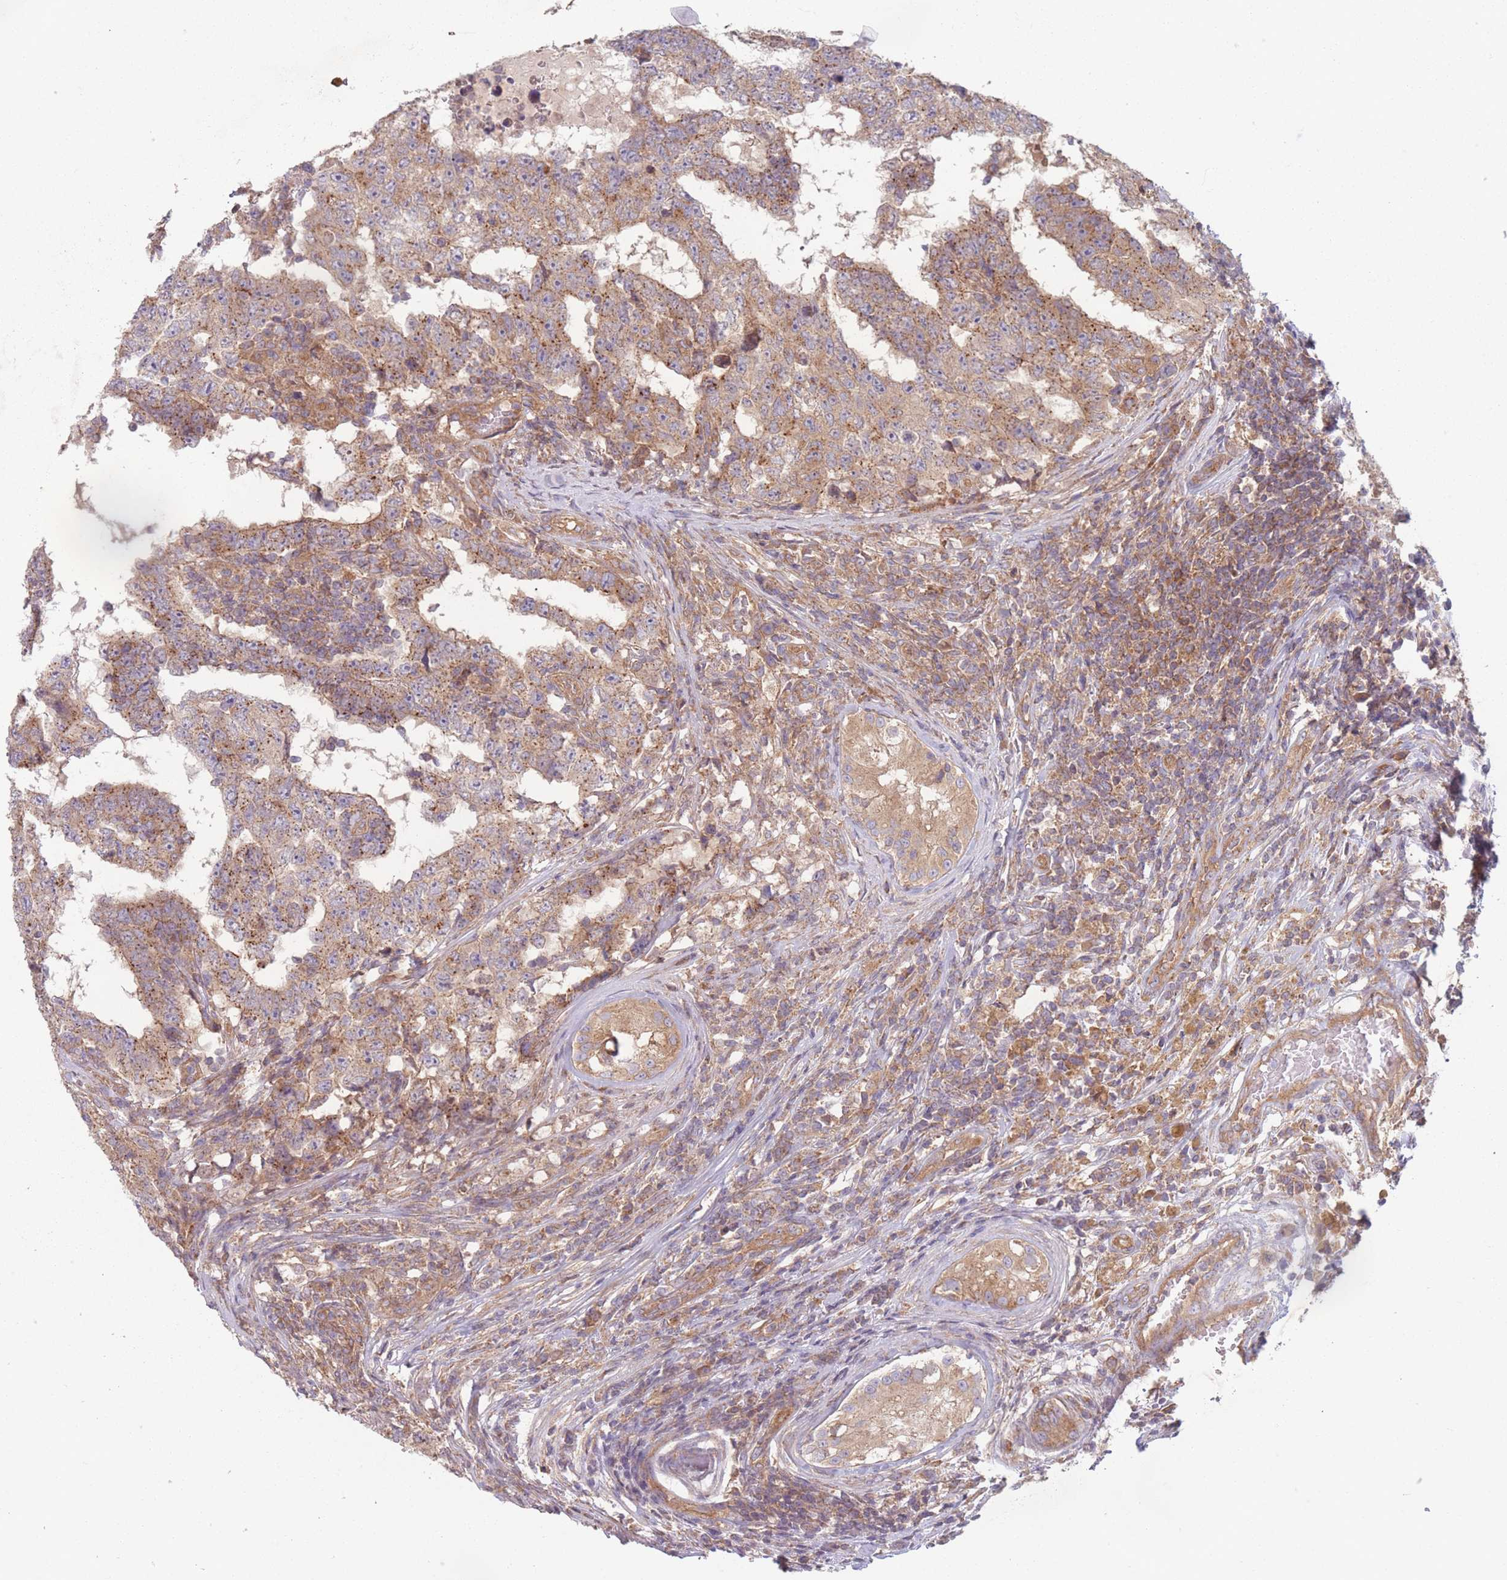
{"staining": {"intensity": "moderate", "quantity": ">75%", "location": "cytoplasmic/membranous"}, "tissue": "testis cancer", "cell_type": "Tumor cells", "image_type": "cancer", "snomed": [{"axis": "morphology", "description": "Carcinoma, Embryonal, NOS"}, {"axis": "topography", "description": "Testis"}], "caption": "Immunohistochemical staining of human embryonal carcinoma (testis) displays moderate cytoplasmic/membranous protein positivity in about >75% of tumor cells.", "gene": "WASHC2A", "patient": {"sex": "male", "age": 25}}